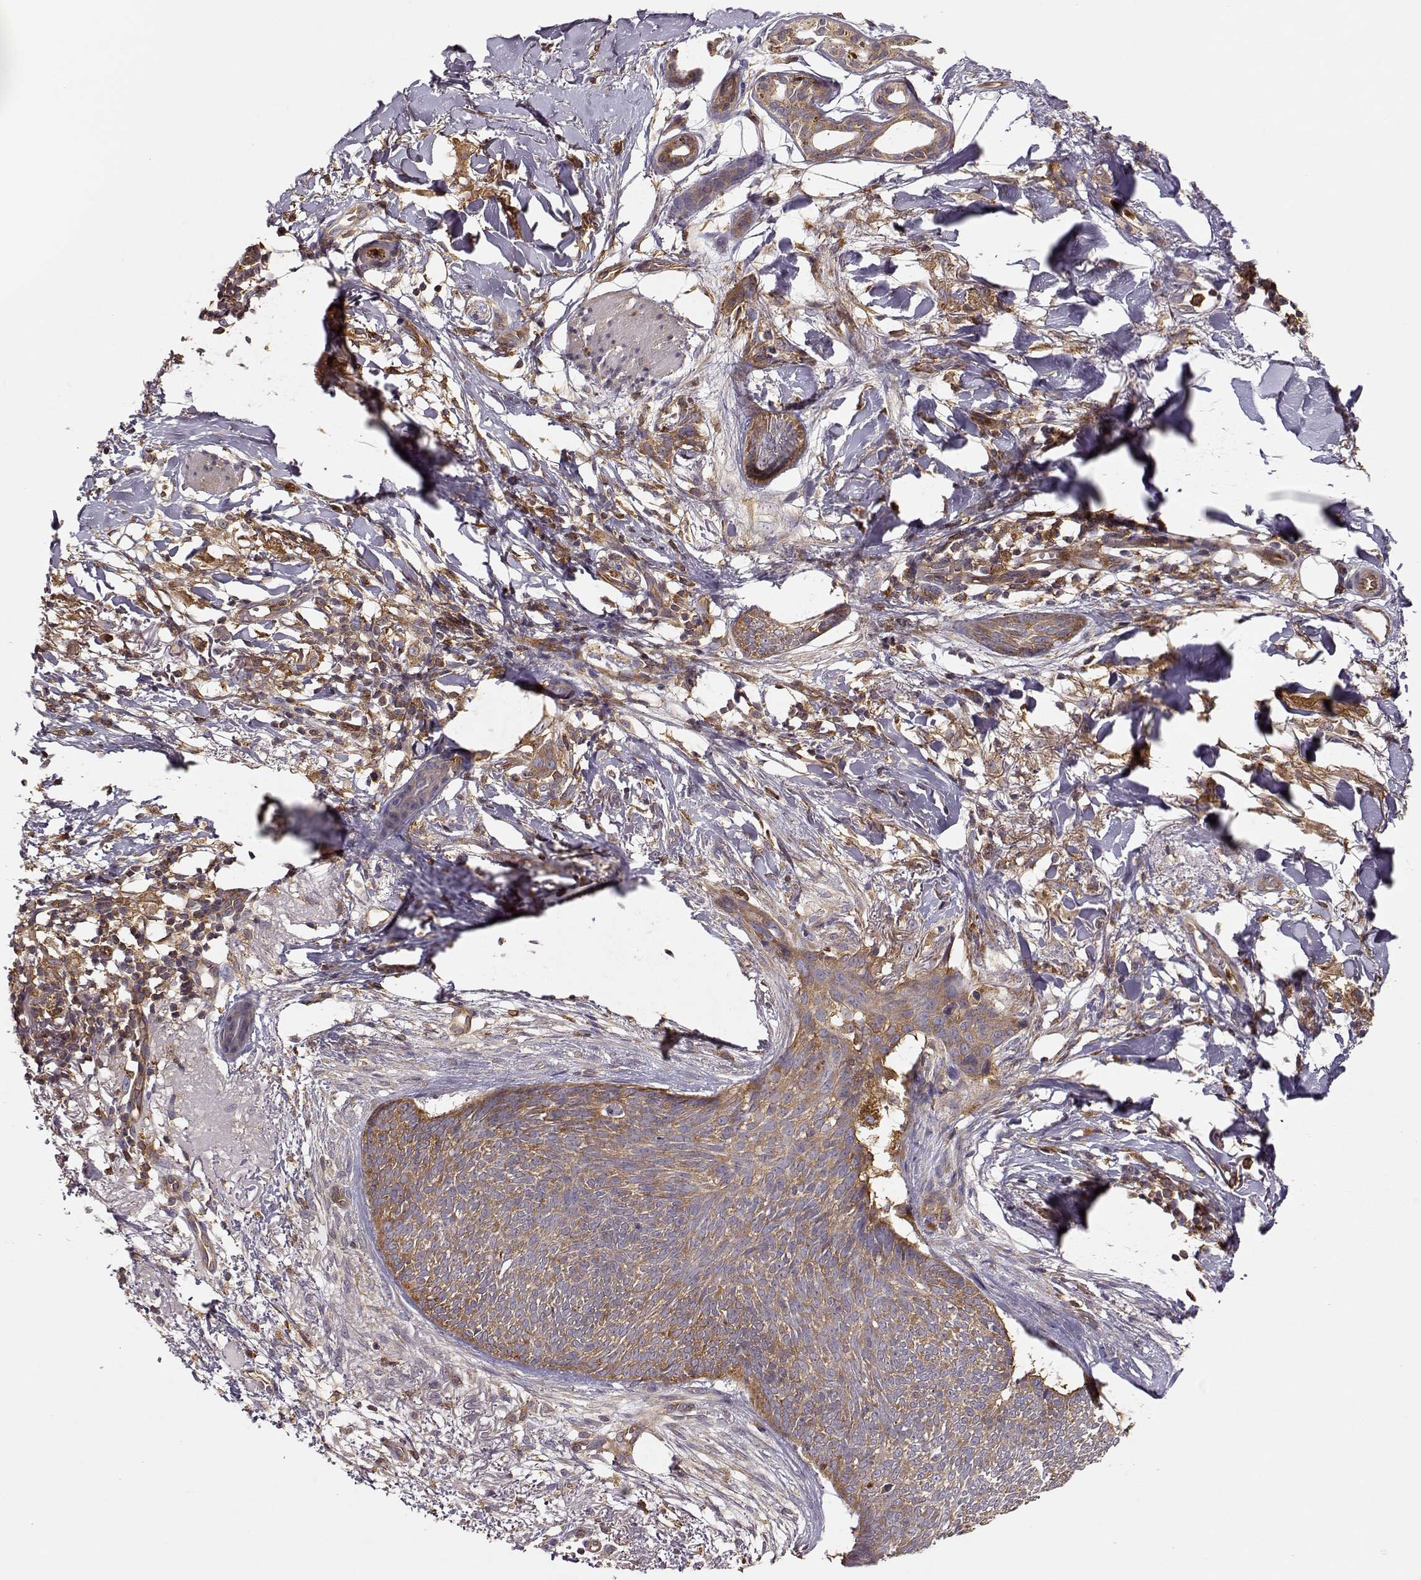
{"staining": {"intensity": "moderate", "quantity": ">75%", "location": "cytoplasmic/membranous"}, "tissue": "skin cancer", "cell_type": "Tumor cells", "image_type": "cancer", "snomed": [{"axis": "morphology", "description": "Normal tissue, NOS"}, {"axis": "morphology", "description": "Basal cell carcinoma"}, {"axis": "topography", "description": "Skin"}], "caption": "There is medium levels of moderate cytoplasmic/membranous staining in tumor cells of skin cancer, as demonstrated by immunohistochemical staining (brown color).", "gene": "ARHGEF2", "patient": {"sex": "male", "age": 84}}